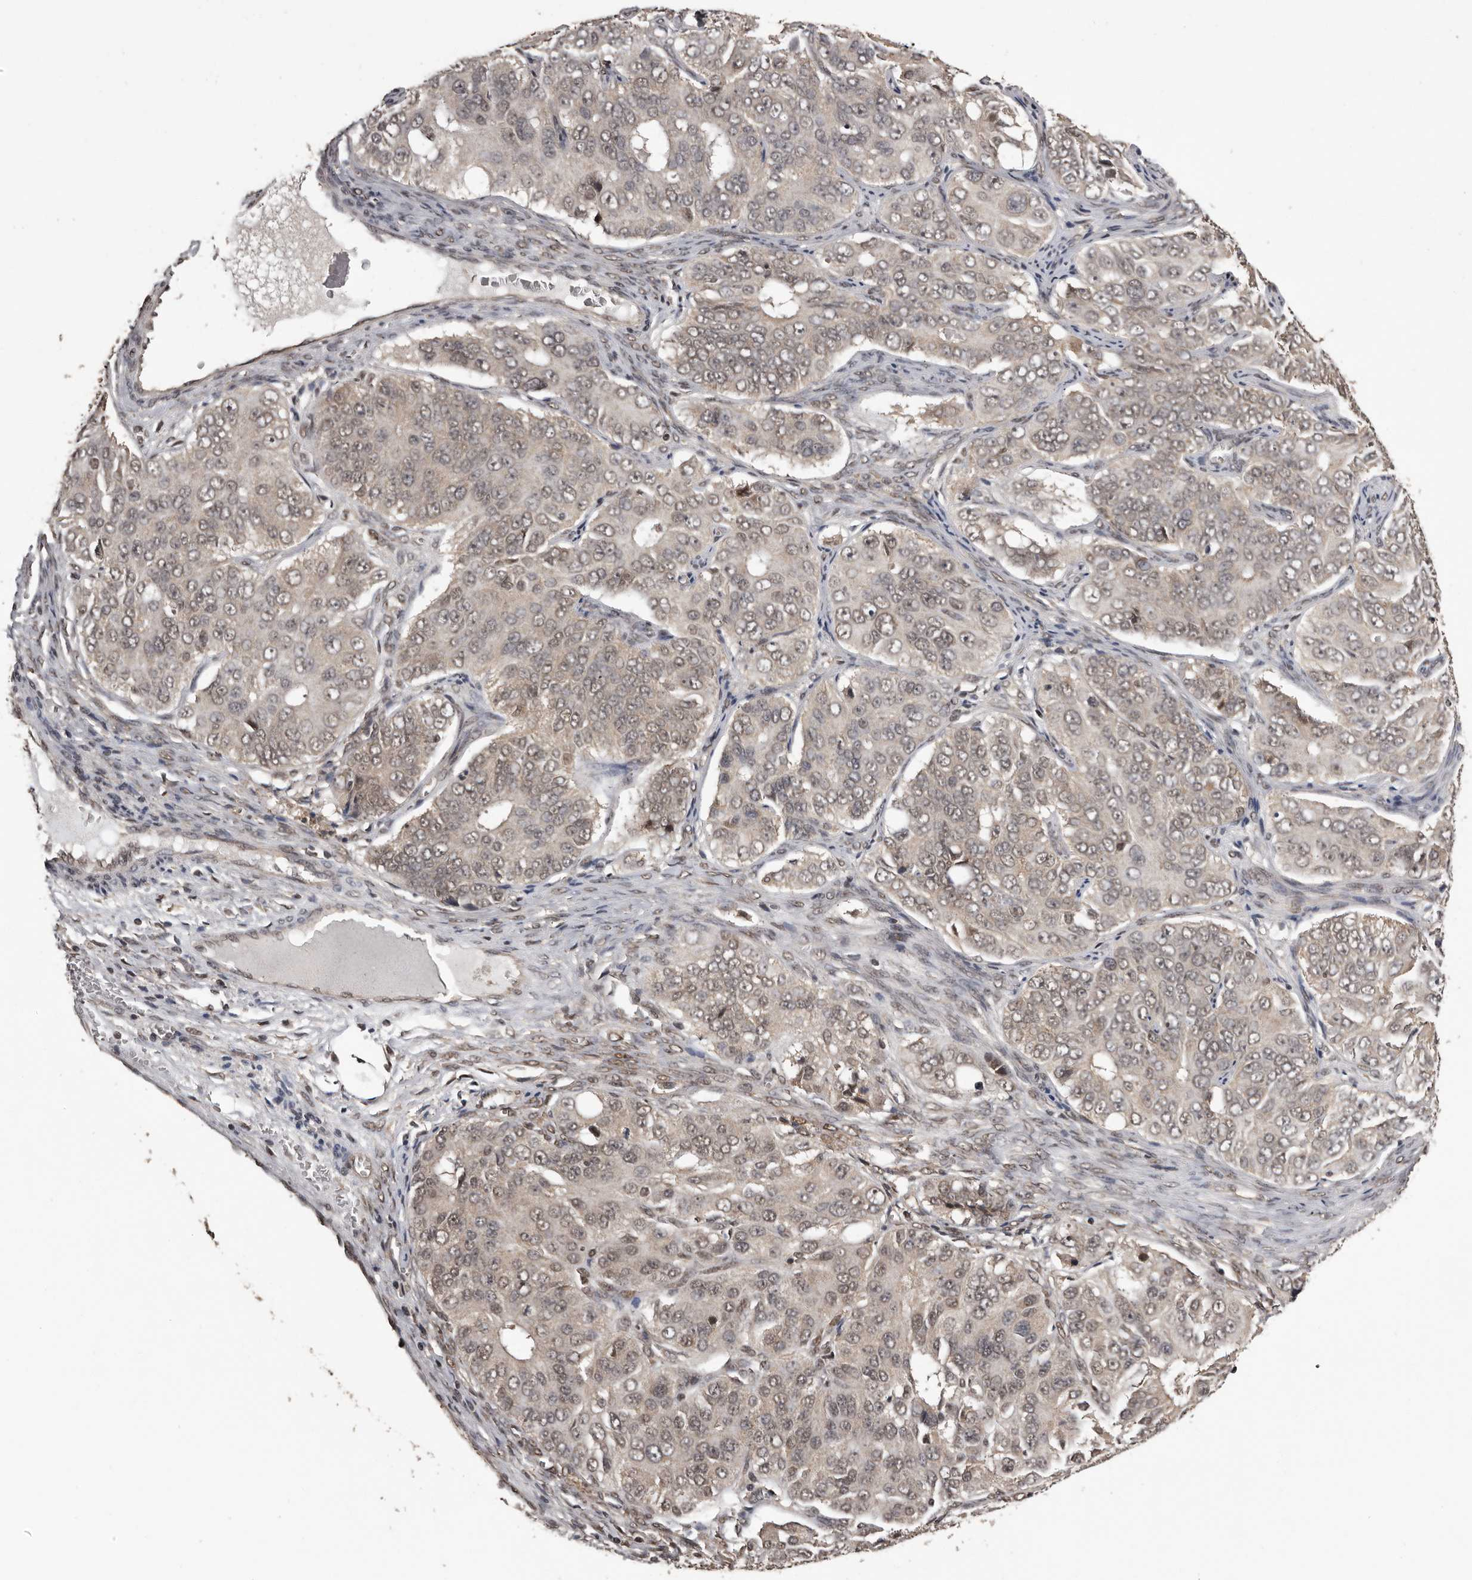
{"staining": {"intensity": "weak", "quantity": "25%-75%", "location": "cytoplasmic/membranous,nuclear"}, "tissue": "ovarian cancer", "cell_type": "Tumor cells", "image_type": "cancer", "snomed": [{"axis": "morphology", "description": "Carcinoma, endometroid"}, {"axis": "topography", "description": "Ovary"}], "caption": "Ovarian endometroid carcinoma was stained to show a protein in brown. There is low levels of weak cytoplasmic/membranous and nuclear staining in approximately 25%-75% of tumor cells.", "gene": "VPS37A", "patient": {"sex": "female", "age": 51}}